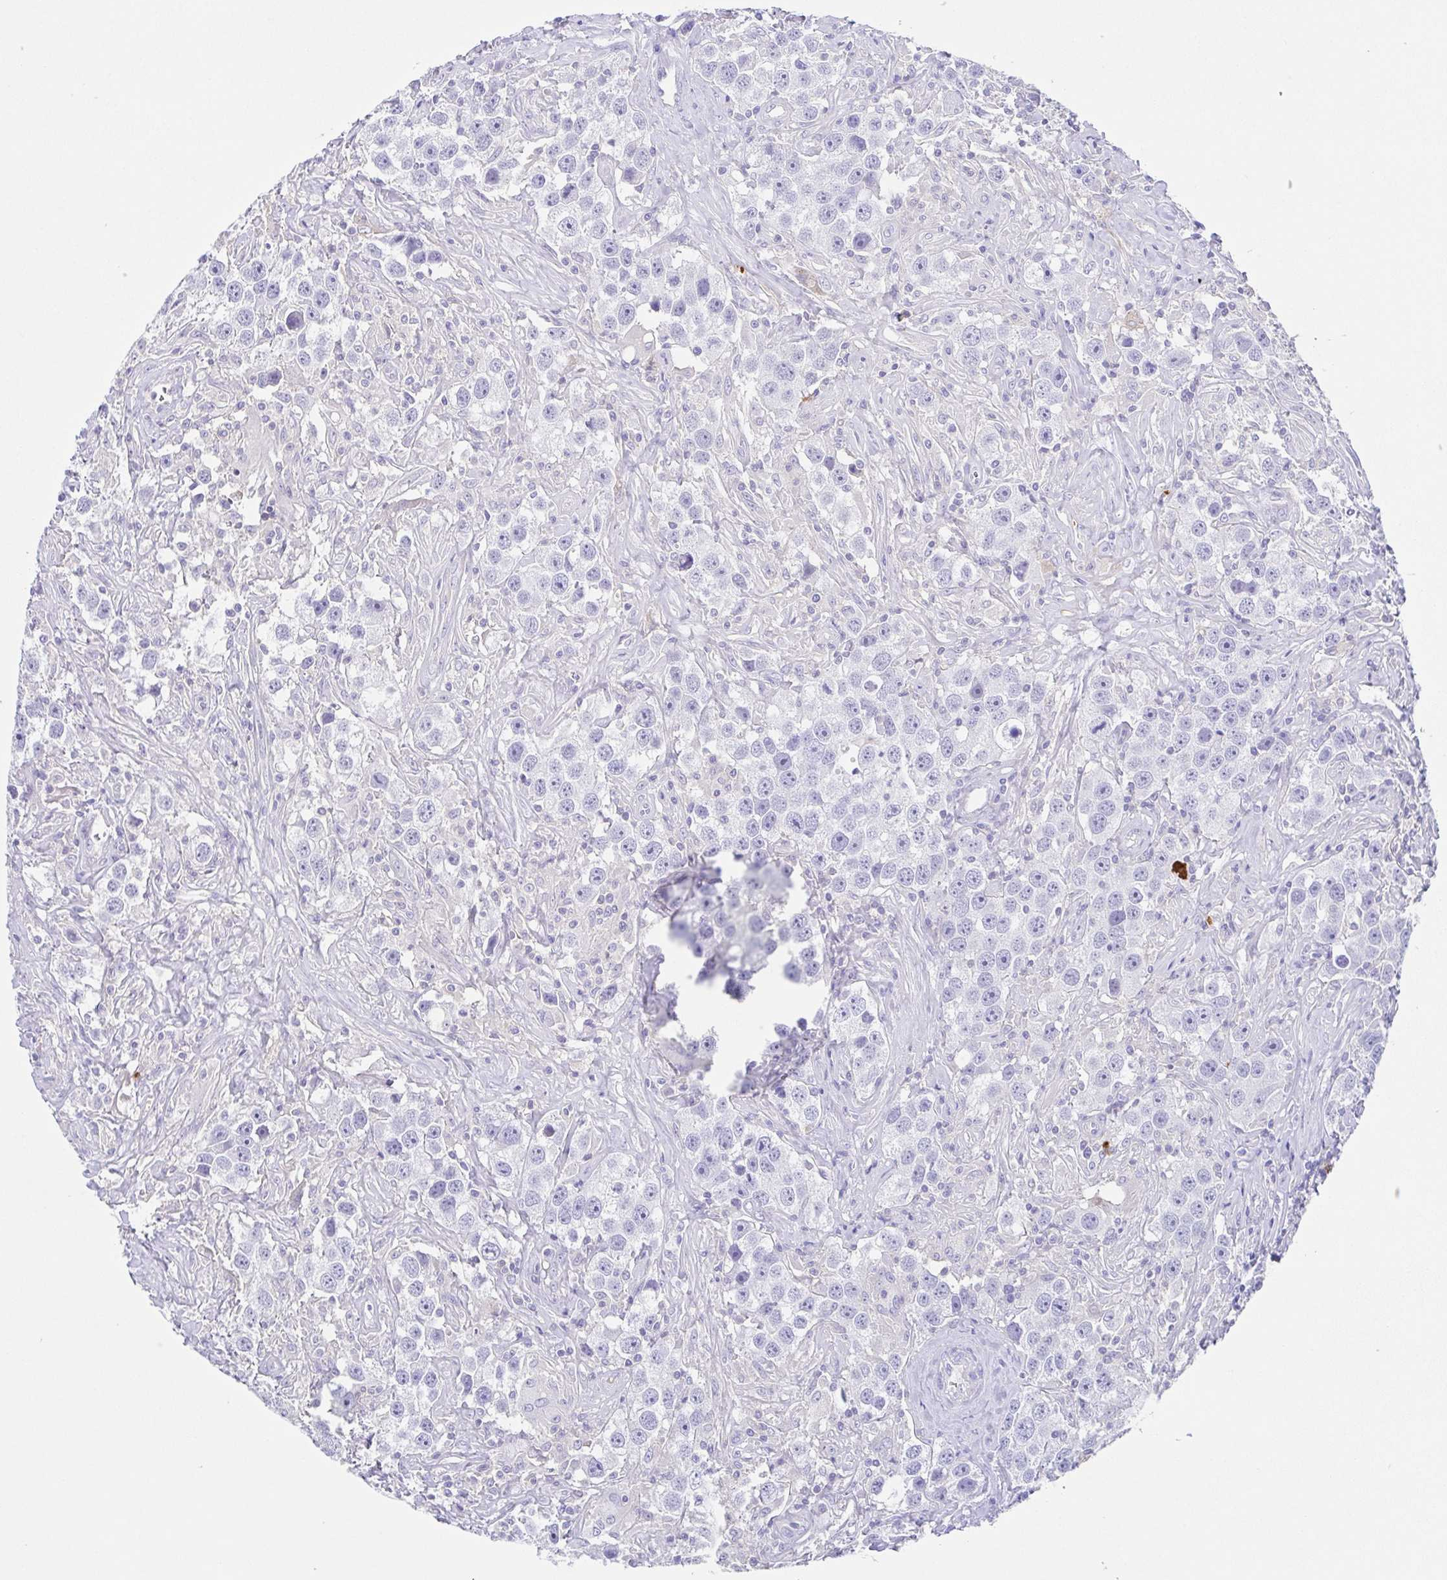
{"staining": {"intensity": "negative", "quantity": "none", "location": "none"}, "tissue": "testis cancer", "cell_type": "Tumor cells", "image_type": "cancer", "snomed": [{"axis": "morphology", "description": "Seminoma, NOS"}, {"axis": "topography", "description": "Testis"}], "caption": "Immunohistochemical staining of human testis cancer (seminoma) demonstrates no significant staining in tumor cells. (Stains: DAB (3,3'-diaminobenzidine) immunohistochemistry with hematoxylin counter stain, Microscopy: brightfield microscopy at high magnification).", "gene": "ARPP21", "patient": {"sex": "male", "age": 49}}